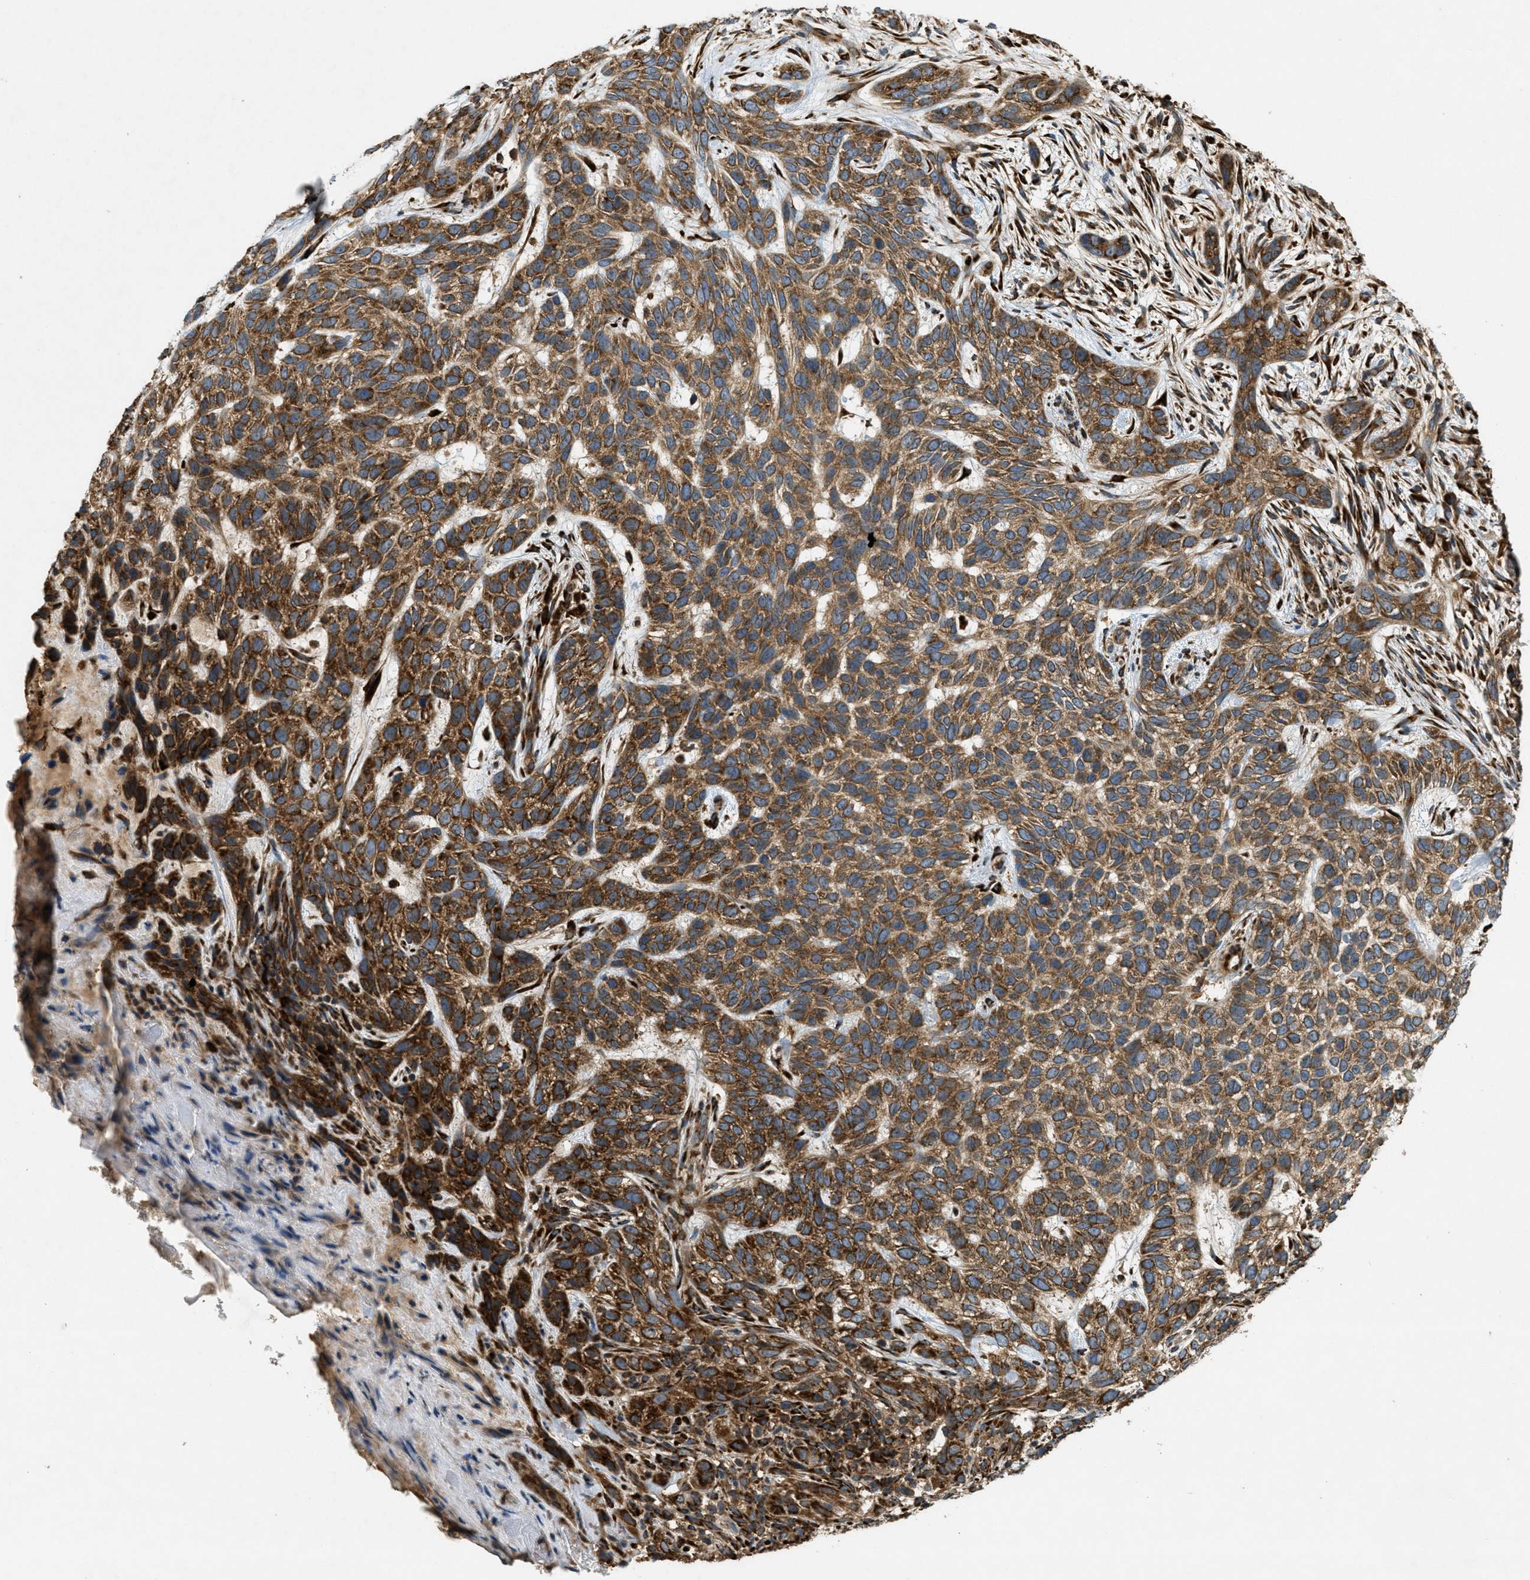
{"staining": {"intensity": "strong", "quantity": ">75%", "location": "cytoplasmic/membranous"}, "tissue": "skin cancer", "cell_type": "Tumor cells", "image_type": "cancer", "snomed": [{"axis": "morphology", "description": "Normal tissue, NOS"}, {"axis": "morphology", "description": "Basal cell carcinoma"}, {"axis": "topography", "description": "Skin"}], "caption": "IHC photomicrograph of human skin basal cell carcinoma stained for a protein (brown), which shows high levels of strong cytoplasmic/membranous staining in about >75% of tumor cells.", "gene": "PCDH18", "patient": {"sex": "male", "age": 79}}